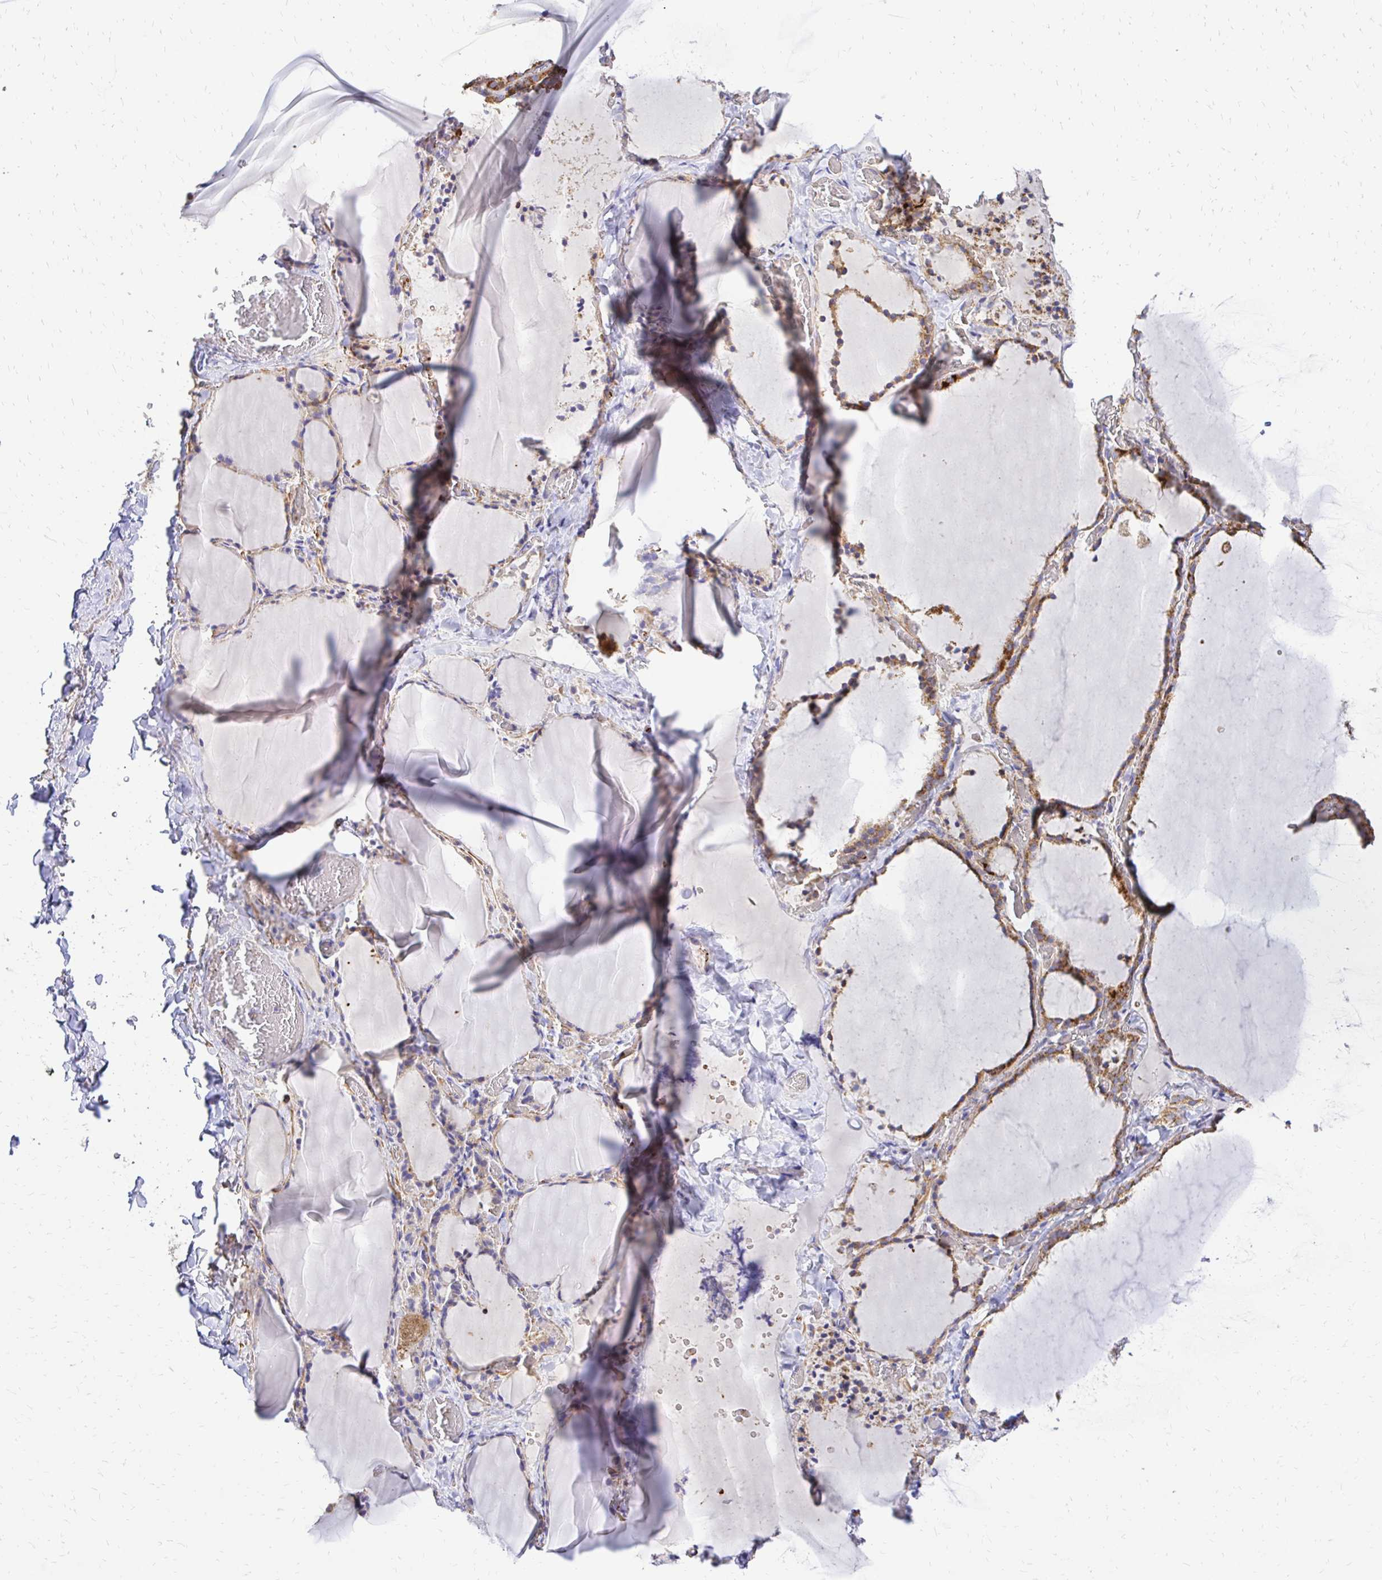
{"staining": {"intensity": "moderate", "quantity": ">75%", "location": "cytoplasmic/membranous"}, "tissue": "thyroid gland", "cell_type": "Glandular cells", "image_type": "normal", "snomed": [{"axis": "morphology", "description": "Normal tissue, NOS"}, {"axis": "topography", "description": "Thyroid gland"}], "caption": "DAB immunohistochemical staining of benign thyroid gland displays moderate cytoplasmic/membranous protein positivity in approximately >75% of glandular cells.", "gene": "MRPL13", "patient": {"sex": "female", "age": 22}}